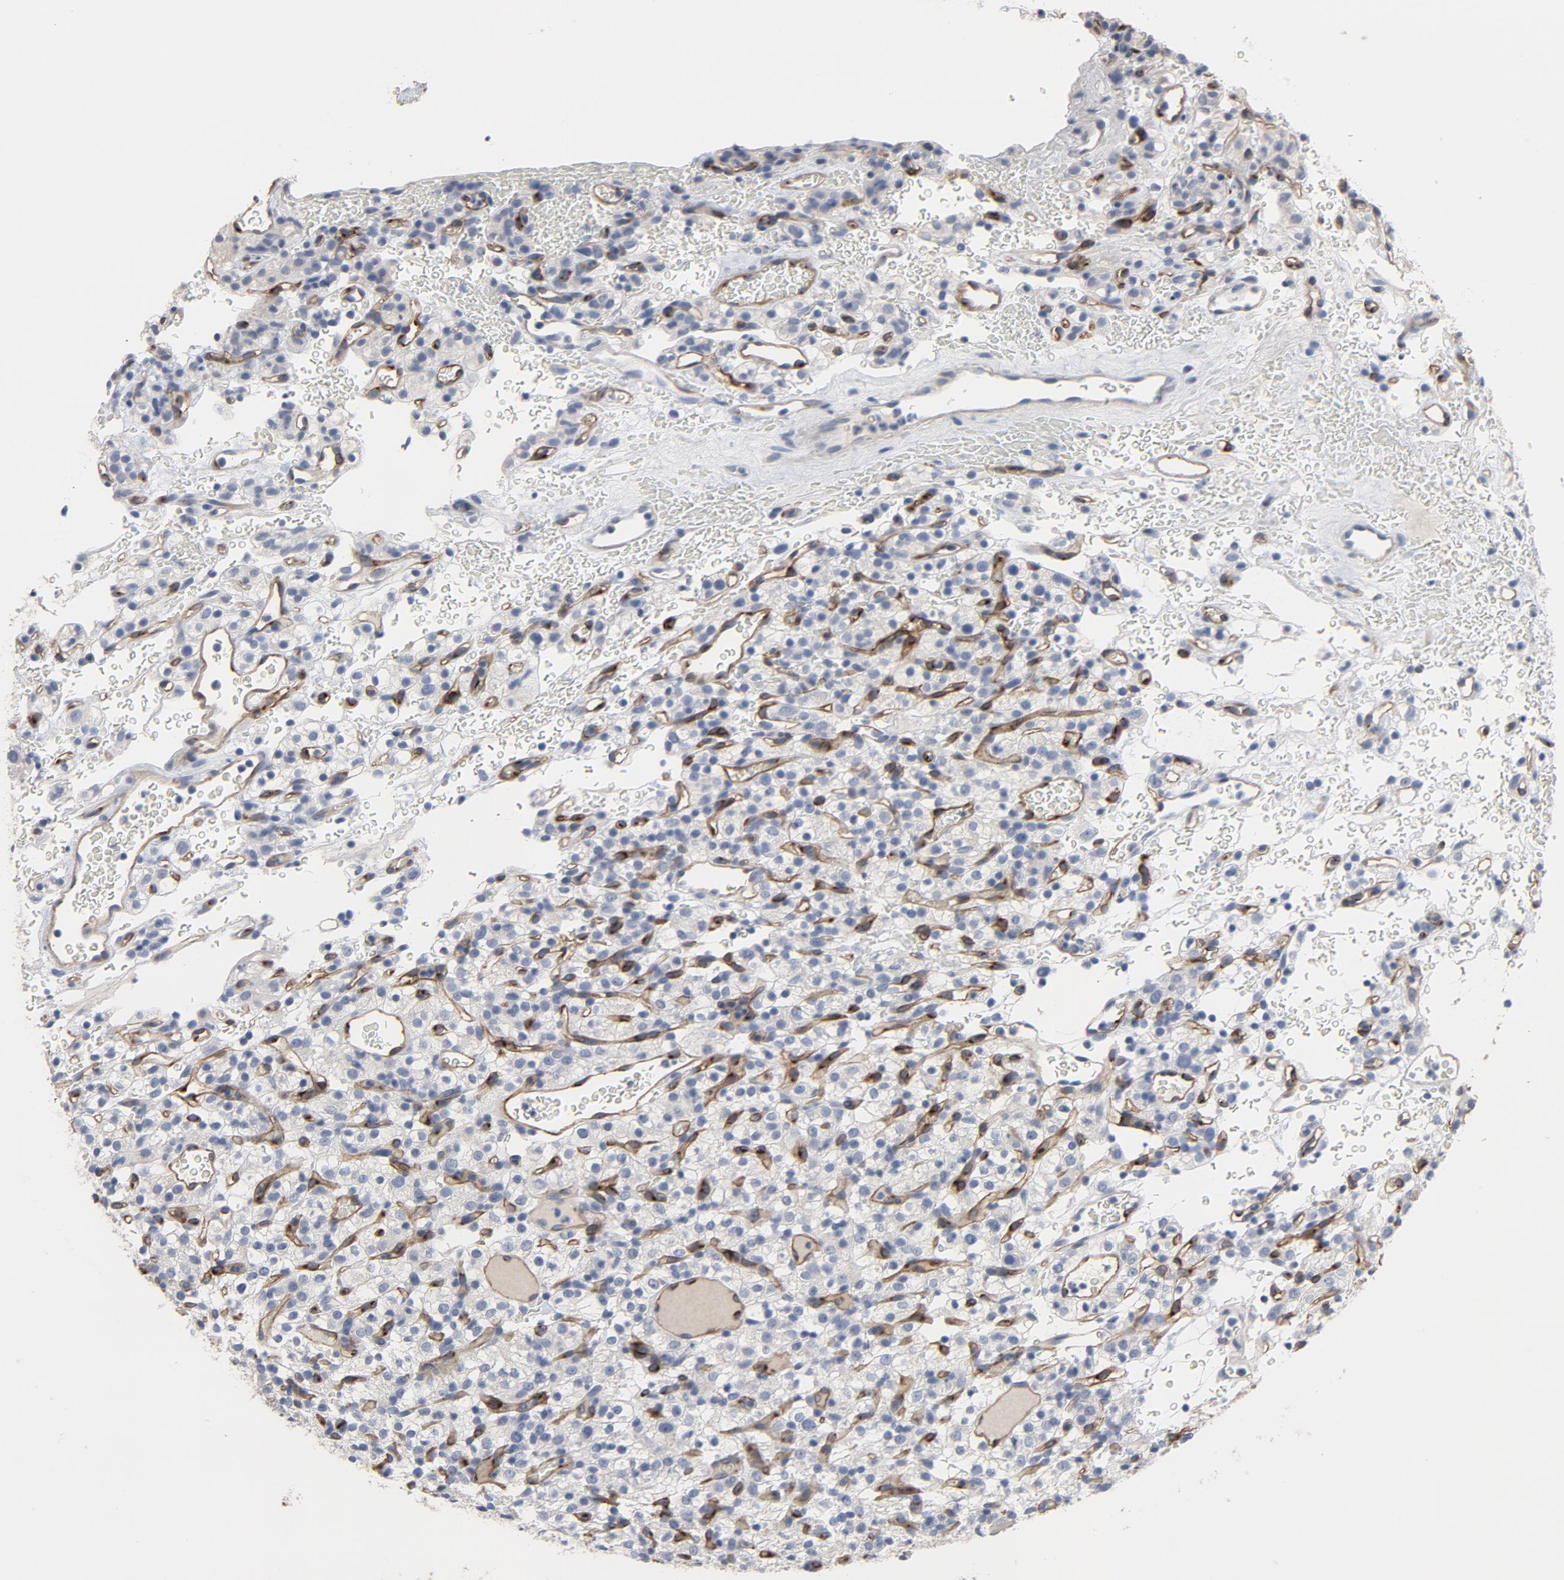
{"staining": {"intensity": "negative", "quantity": "none", "location": "none"}, "tissue": "renal cancer", "cell_type": "Tumor cells", "image_type": "cancer", "snomed": [{"axis": "morphology", "description": "Normal tissue, NOS"}, {"axis": "morphology", "description": "Adenocarcinoma, NOS"}, {"axis": "topography", "description": "Kidney"}], "caption": "Tumor cells are negative for brown protein staining in renal adenocarcinoma.", "gene": "KDR", "patient": {"sex": "female", "age": 72}}